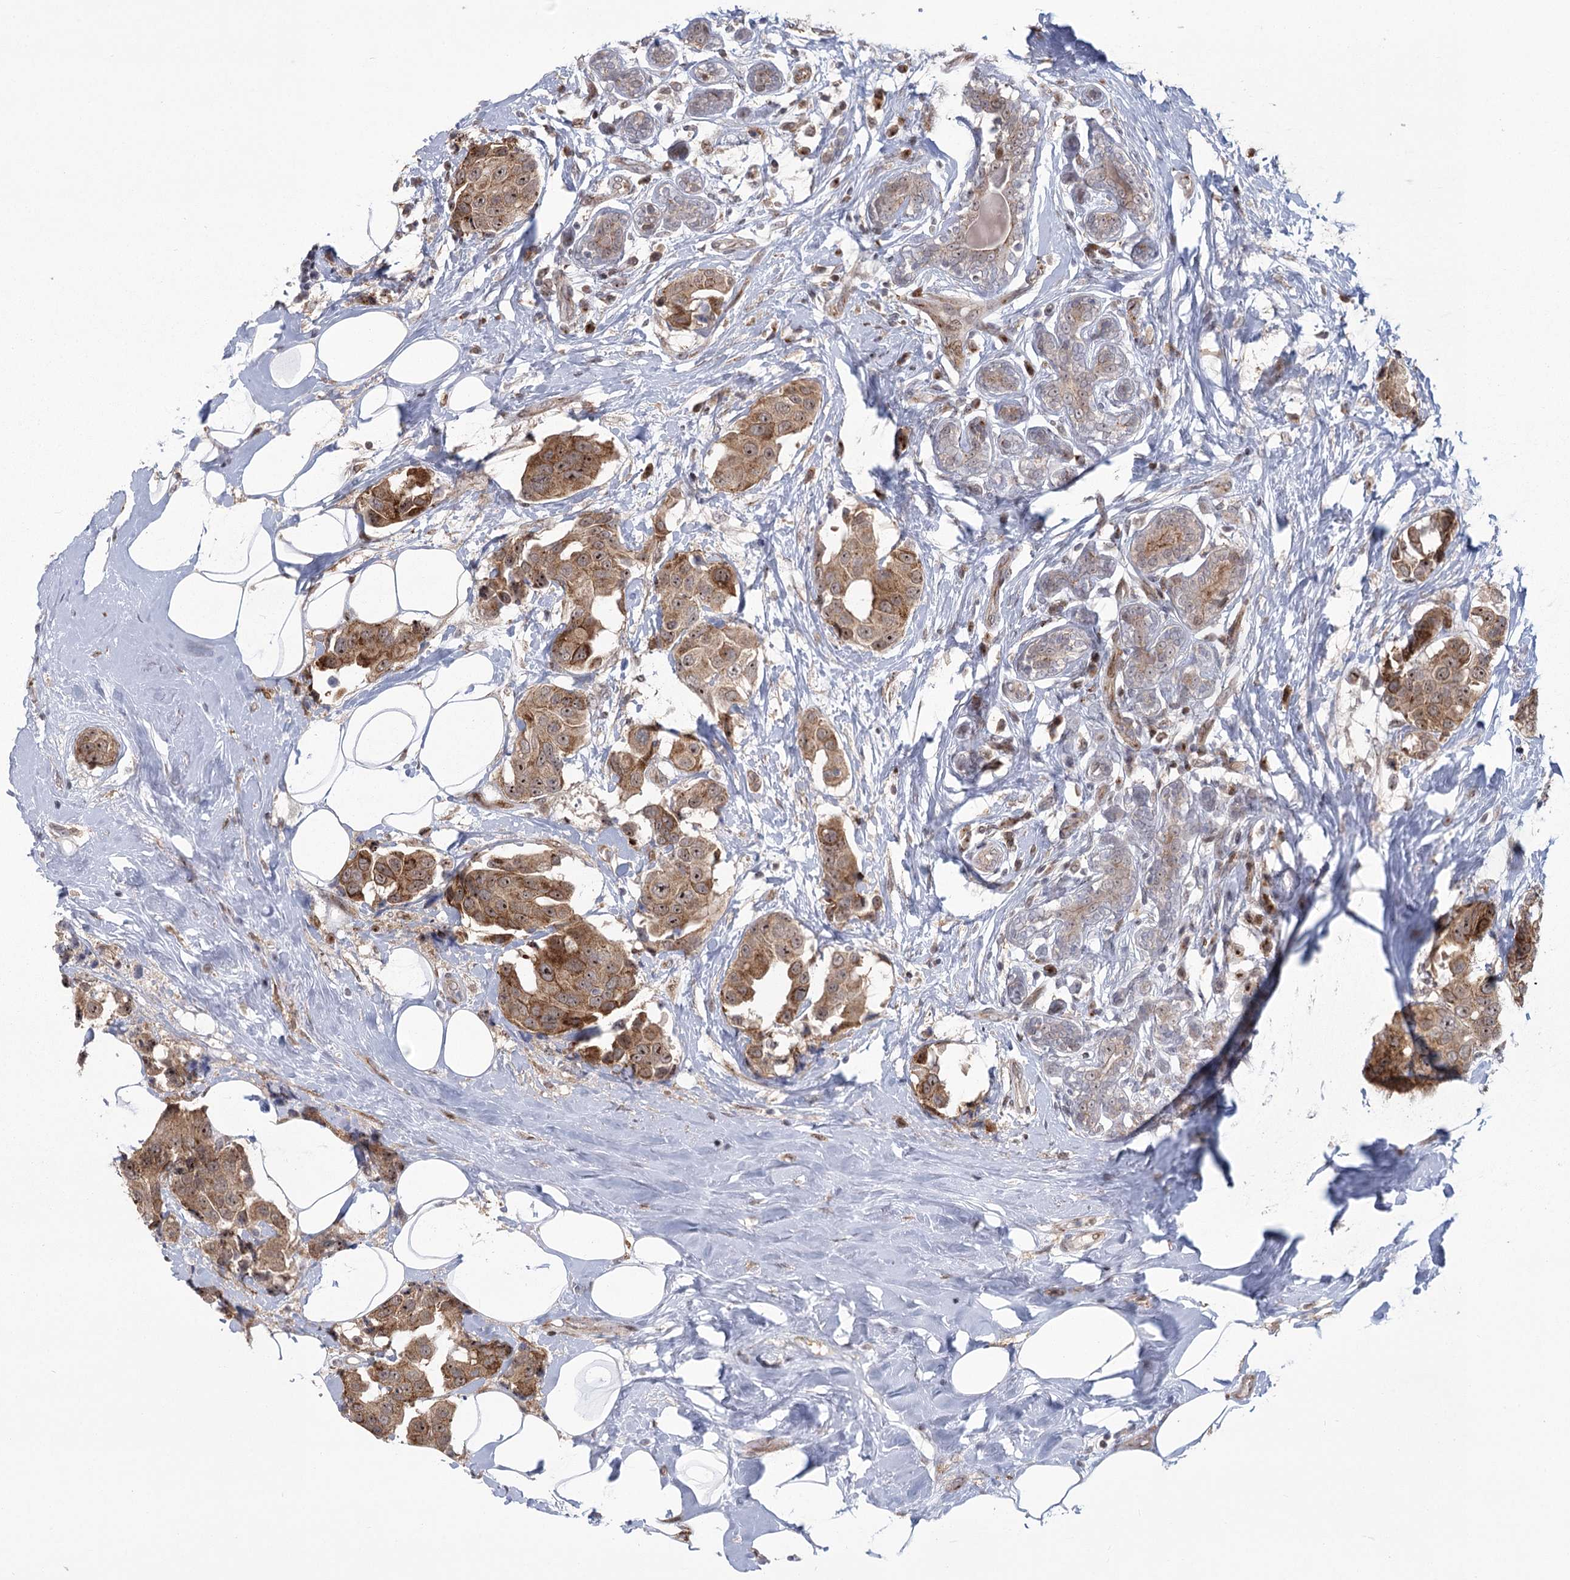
{"staining": {"intensity": "moderate", "quantity": ">75%", "location": "cytoplasmic/membranous,nuclear"}, "tissue": "breast cancer", "cell_type": "Tumor cells", "image_type": "cancer", "snomed": [{"axis": "morphology", "description": "Normal tissue, NOS"}, {"axis": "morphology", "description": "Duct carcinoma"}, {"axis": "topography", "description": "Breast"}], "caption": "IHC (DAB (3,3'-diaminobenzidine)) staining of human intraductal carcinoma (breast) displays moderate cytoplasmic/membranous and nuclear protein staining in approximately >75% of tumor cells.", "gene": "PARM1", "patient": {"sex": "female", "age": 39}}